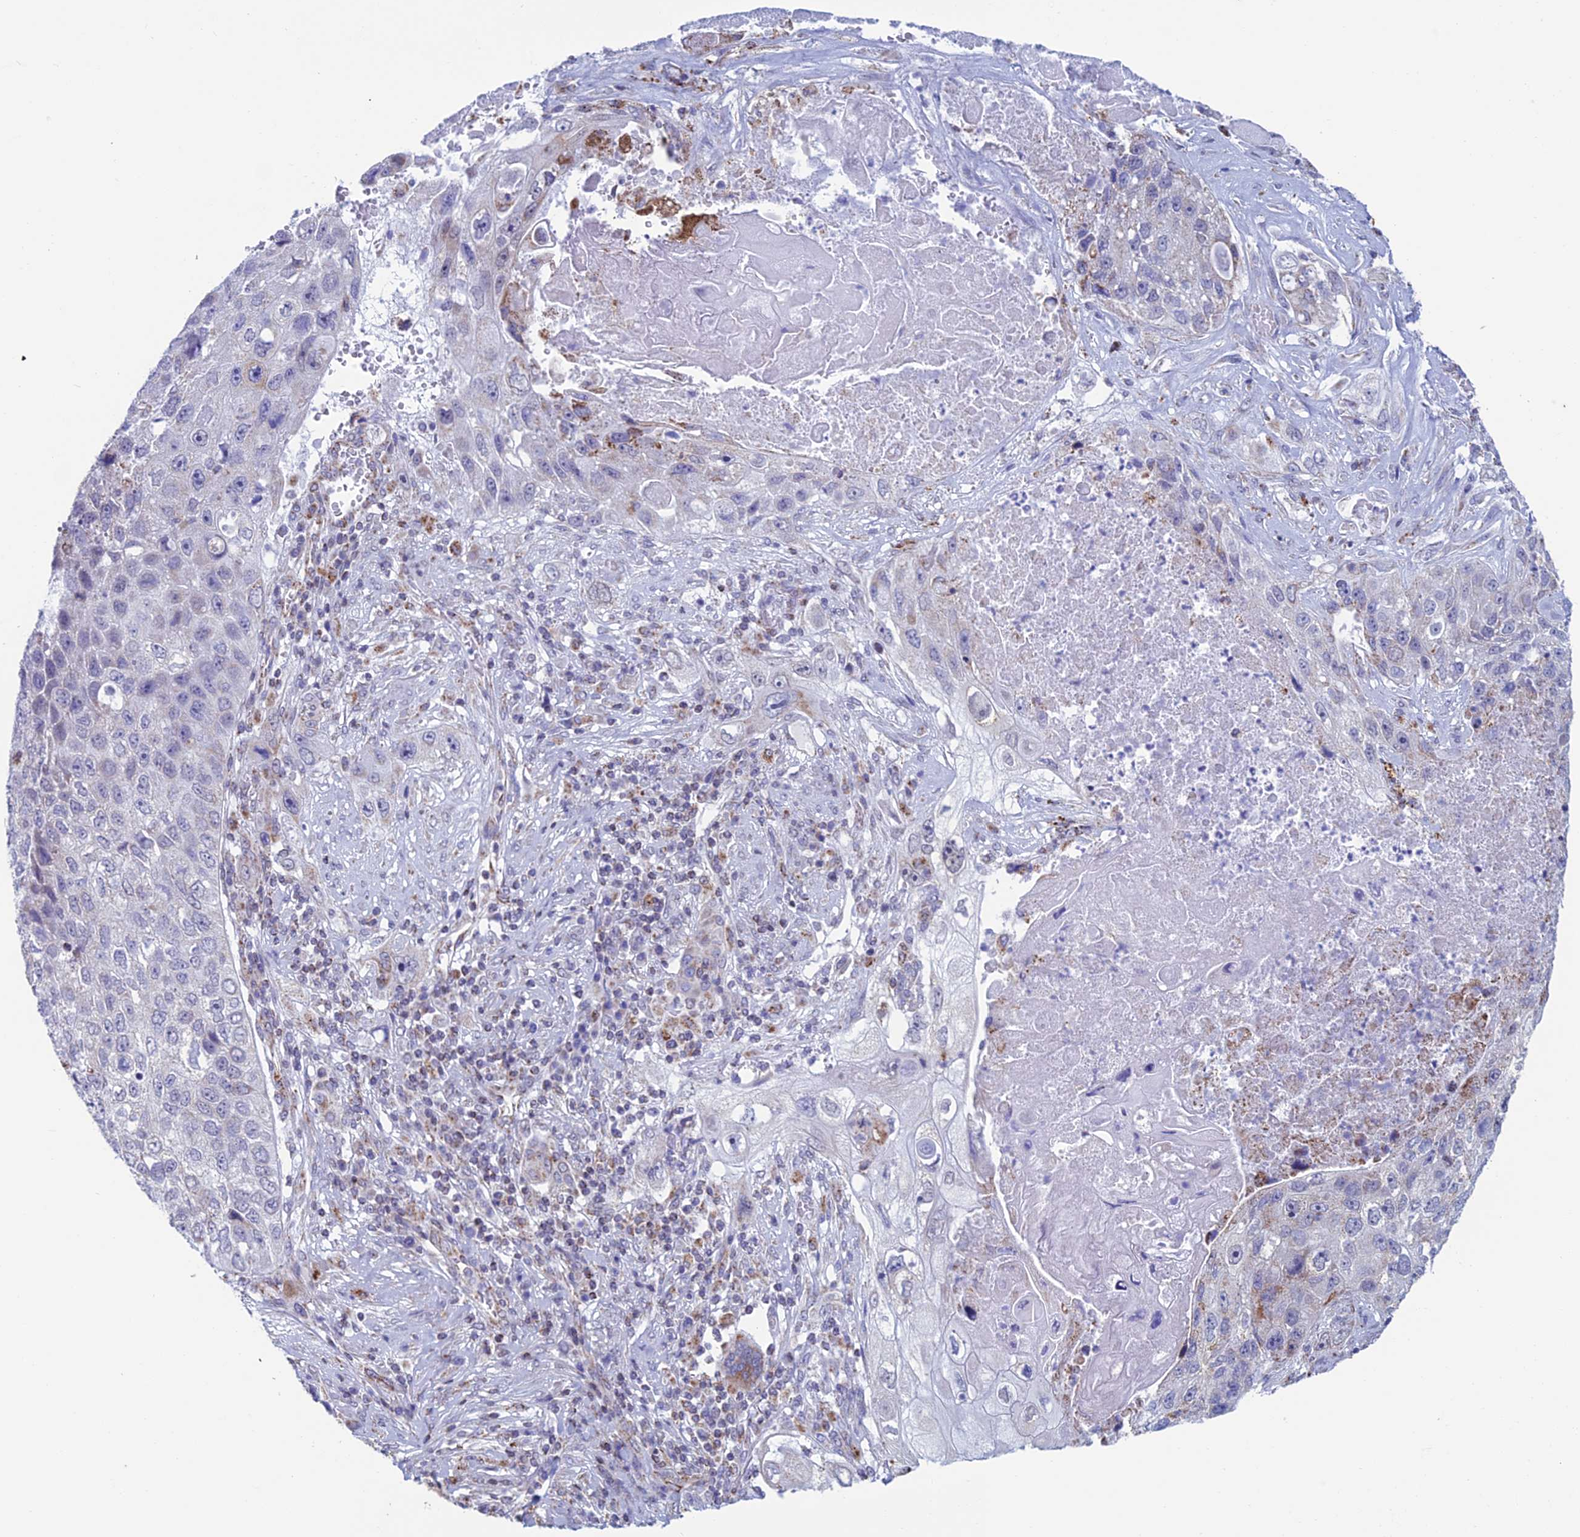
{"staining": {"intensity": "negative", "quantity": "none", "location": "none"}, "tissue": "lung cancer", "cell_type": "Tumor cells", "image_type": "cancer", "snomed": [{"axis": "morphology", "description": "Squamous cell carcinoma, NOS"}, {"axis": "topography", "description": "Lung"}], "caption": "High power microscopy photomicrograph of an immunohistochemistry image of squamous cell carcinoma (lung), revealing no significant positivity in tumor cells. (DAB IHC visualized using brightfield microscopy, high magnification).", "gene": "ZNG1B", "patient": {"sex": "male", "age": 61}}